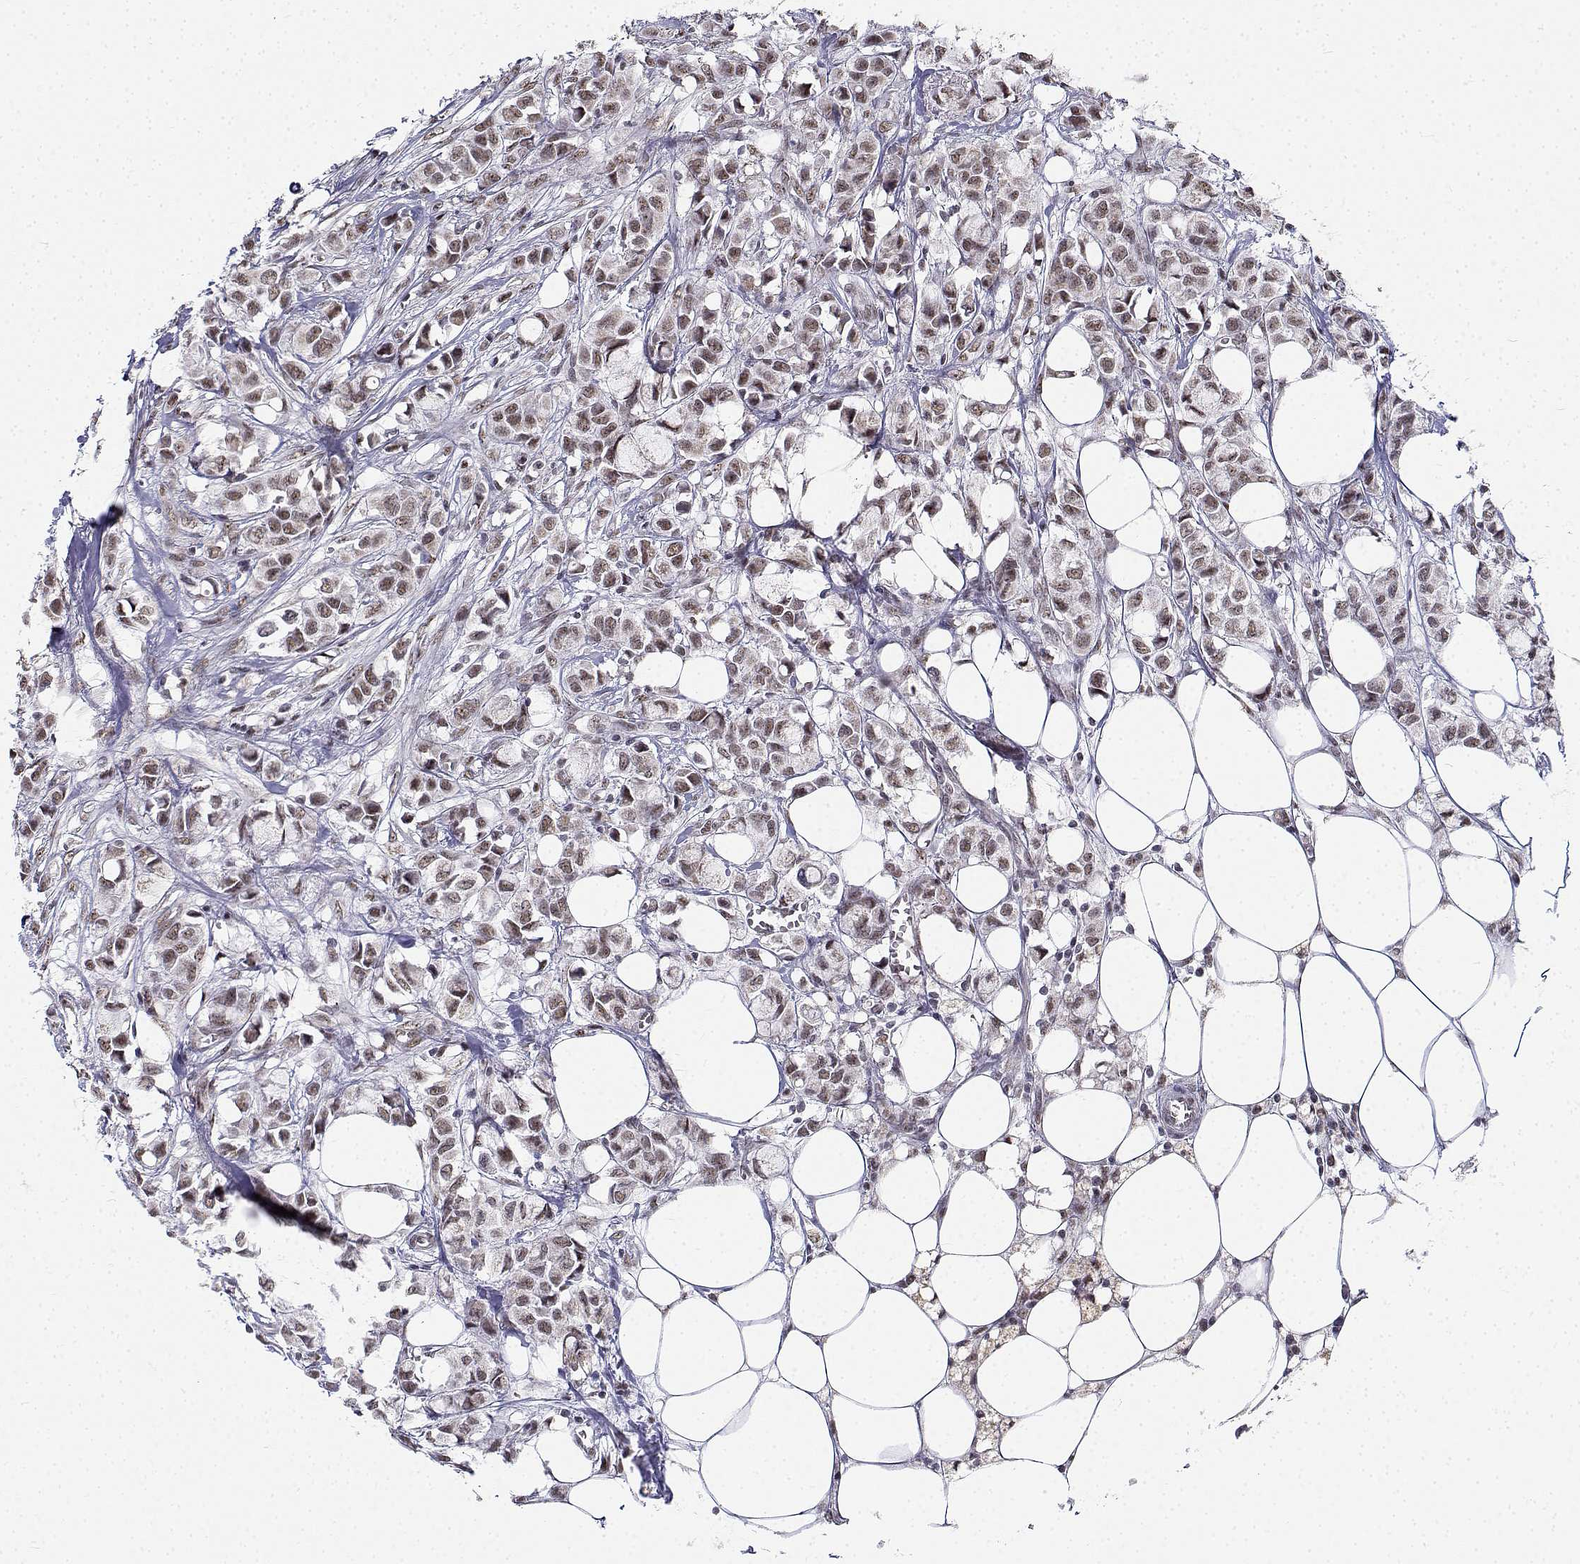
{"staining": {"intensity": "weak", "quantity": ">75%", "location": "nuclear"}, "tissue": "breast cancer", "cell_type": "Tumor cells", "image_type": "cancer", "snomed": [{"axis": "morphology", "description": "Duct carcinoma"}, {"axis": "topography", "description": "Breast"}], "caption": "DAB immunohistochemical staining of human infiltrating ductal carcinoma (breast) shows weak nuclear protein positivity in approximately >75% of tumor cells.", "gene": "BCAS2", "patient": {"sex": "female", "age": 85}}